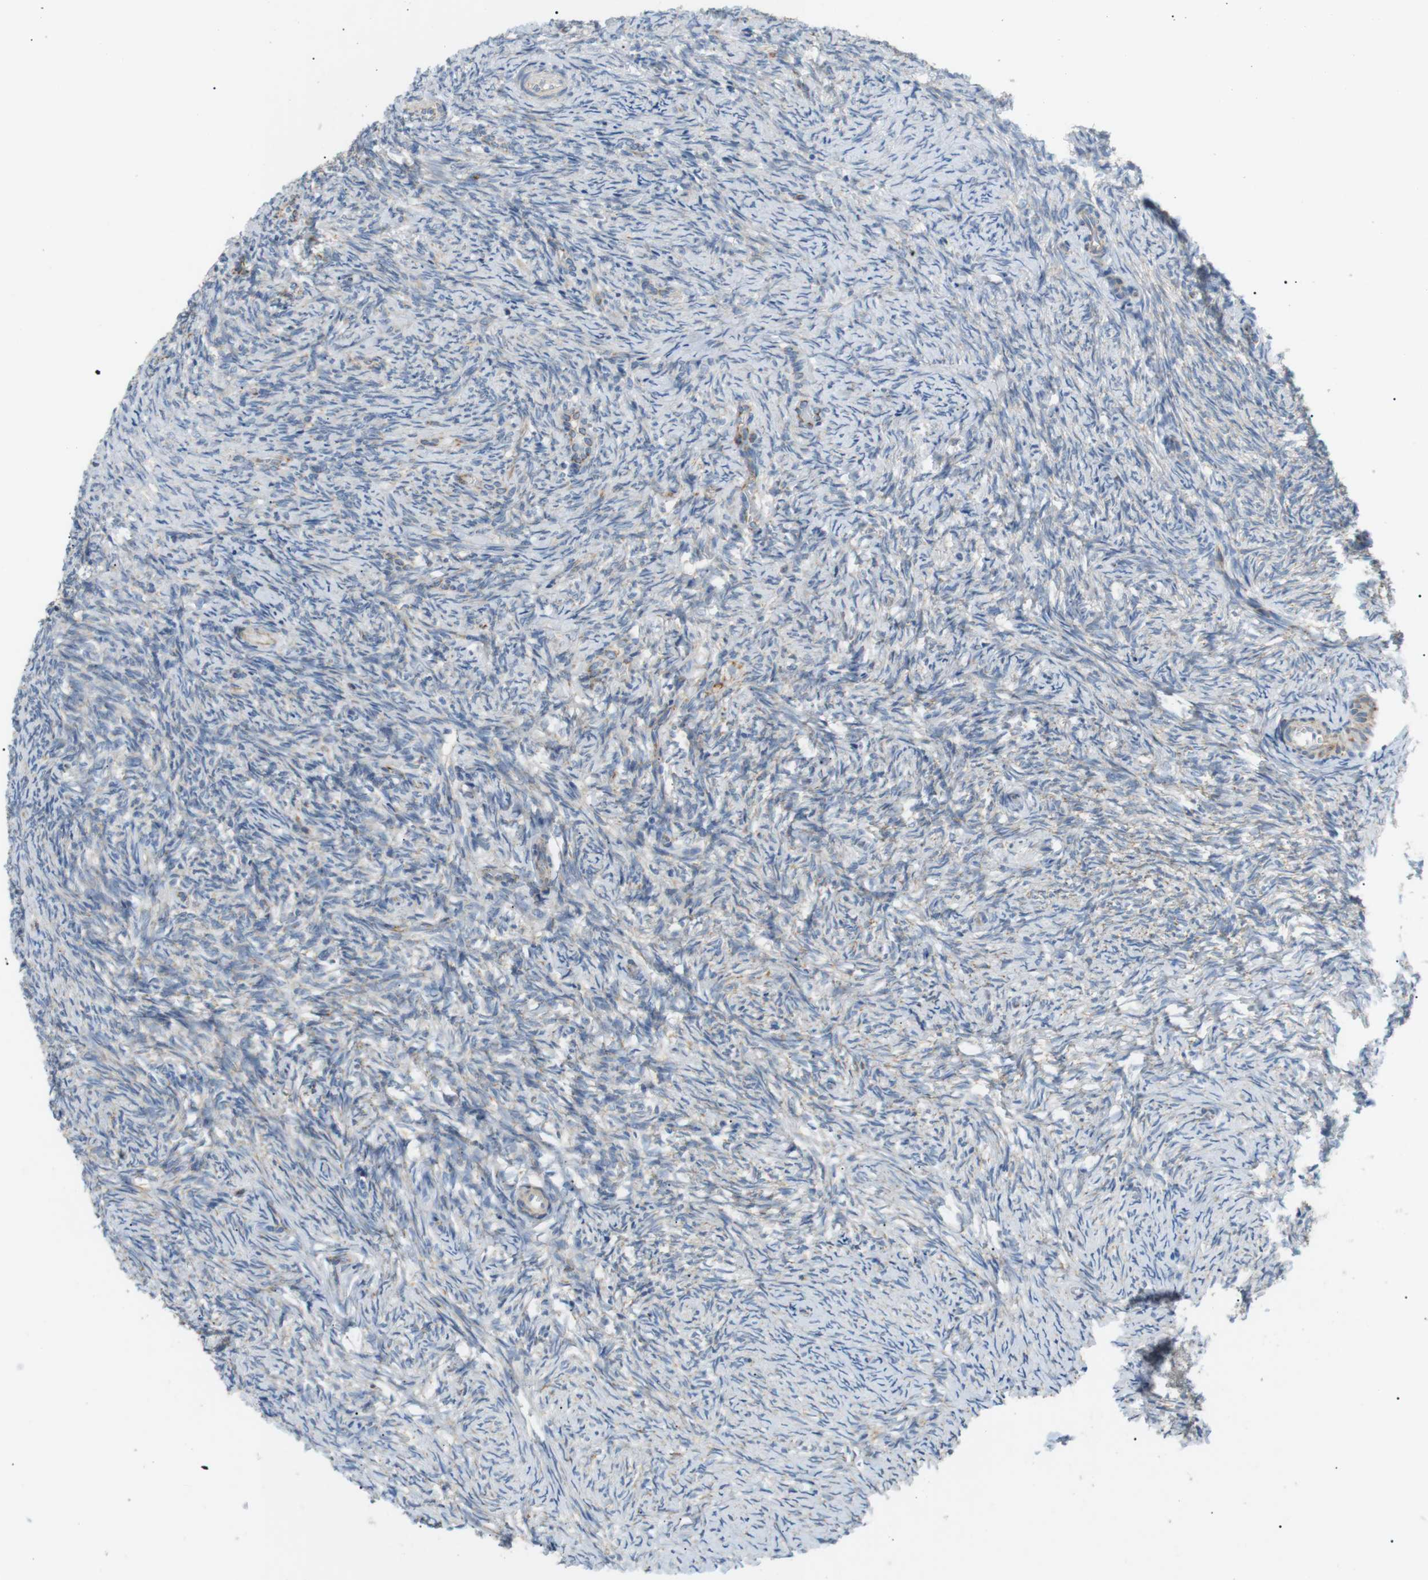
{"staining": {"intensity": "weak", "quantity": "25%-75%", "location": "cytoplasmic/membranous"}, "tissue": "ovary", "cell_type": "Follicle cells", "image_type": "normal", "snomed": [{"axis": "morphology", "description": "Normal tissue, NOS"}, {"axis": "topography", "description": "Ovary"}], "caption": "Immunohistochemistry (IHC) of normal human ovary exhibits low levels of weak cytoplasmic/membranous expression in approximately 25%-75% of follicle cells.", "gene": "MTARC2", "patient": {"sex": "female", "age": 41}}